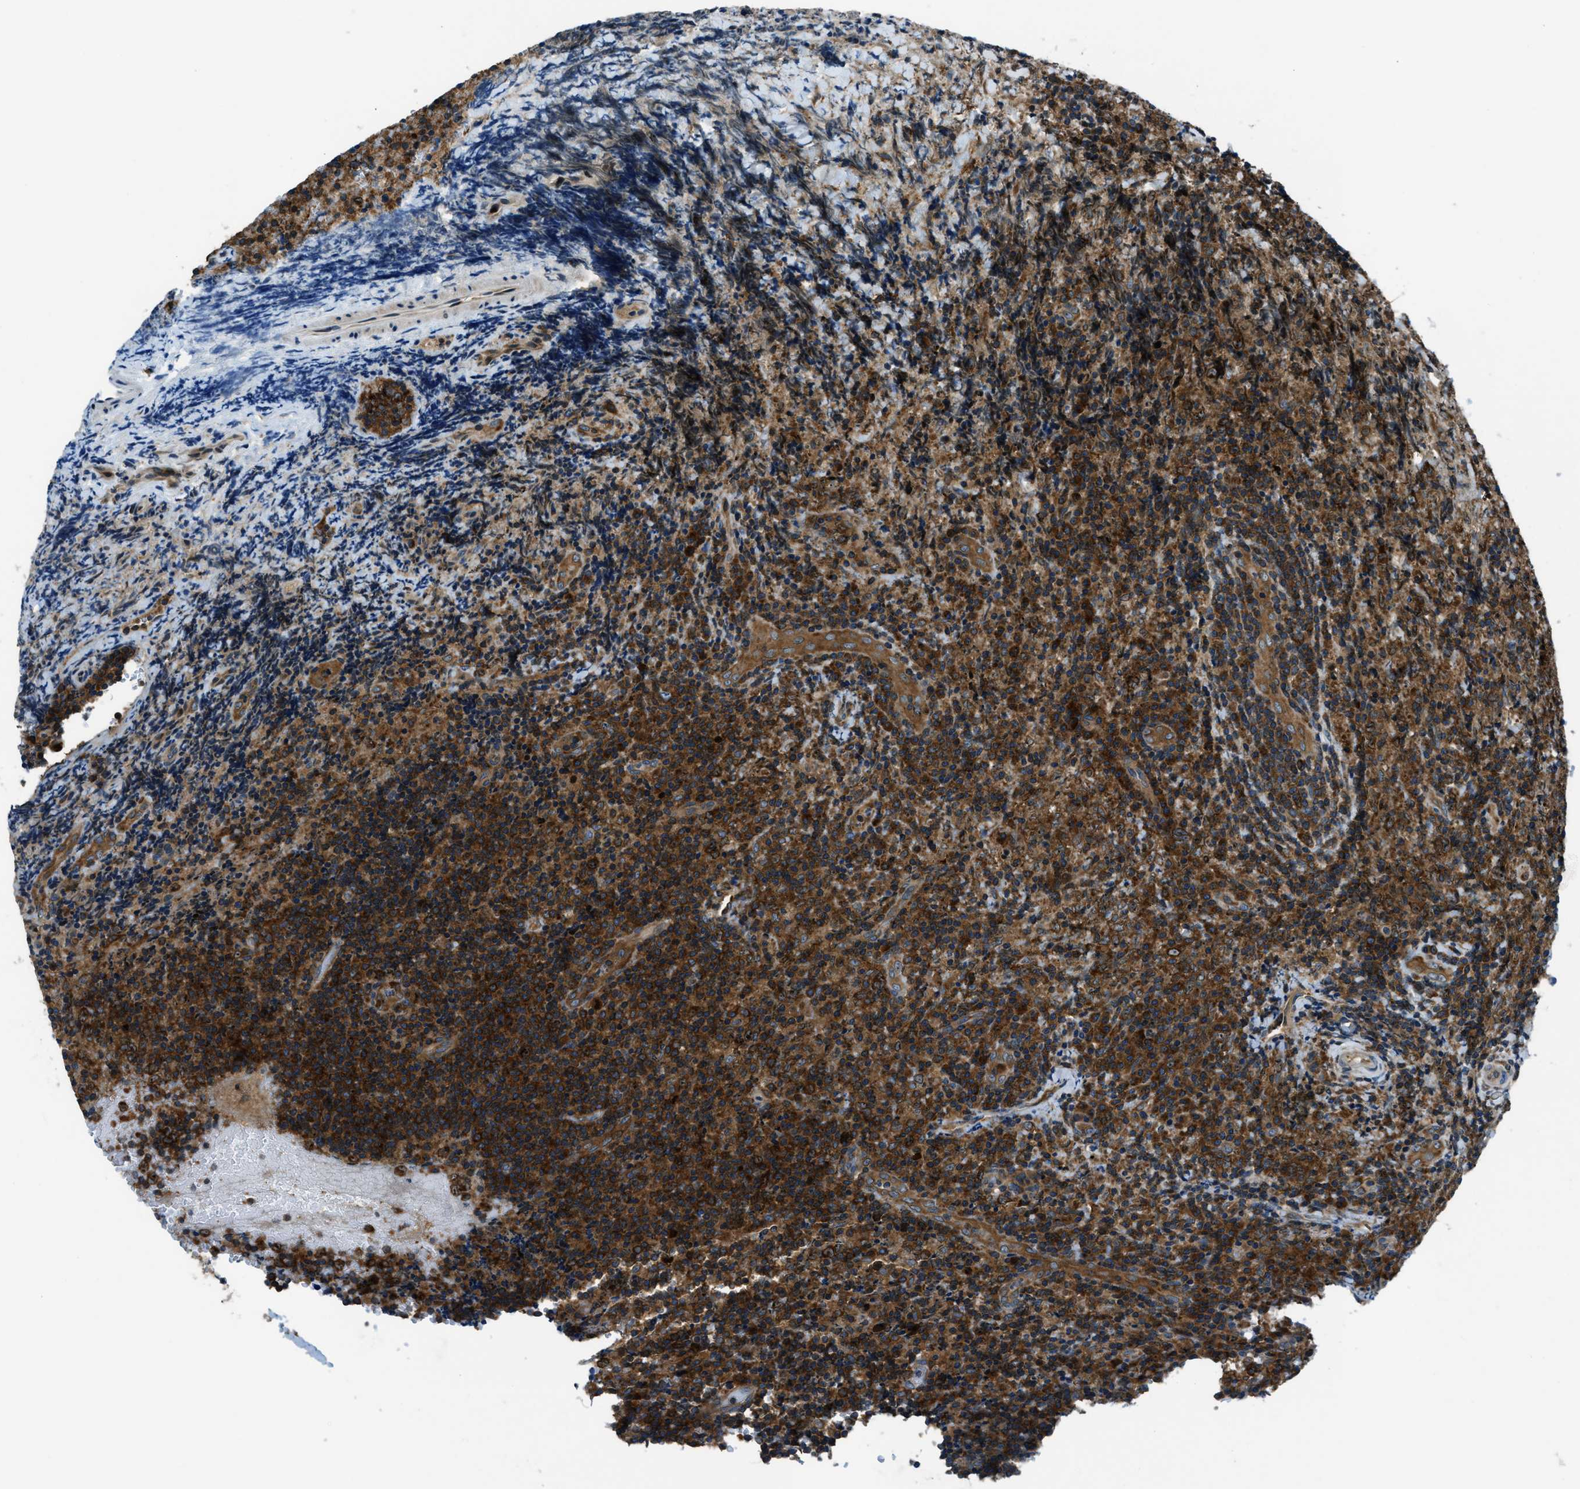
{"staining": {"intensity": "strong", "quantity": ">75%", "location": "cytoplasmic/membranous"}, "tissue": "lymphoma", "cell_type": "Tumor cells", "image_type": "cancer", "snomed": [{"axis": "morphology", "description": "Malignant lymphoma, non-Hodgkin's type, High grade"}, {"axis": "topography", "description": "Tonsil"}], "caption": "Malignant lymphoma, non-Hodgkin's type (high-grade) stained for a protein (brown) exhibits strong cytoplasmic/membranous positive positivity in approximately >75% of tumor cells.", "gene": "ARFGAP2", "patient": {"sex": "female", "age": 36}}